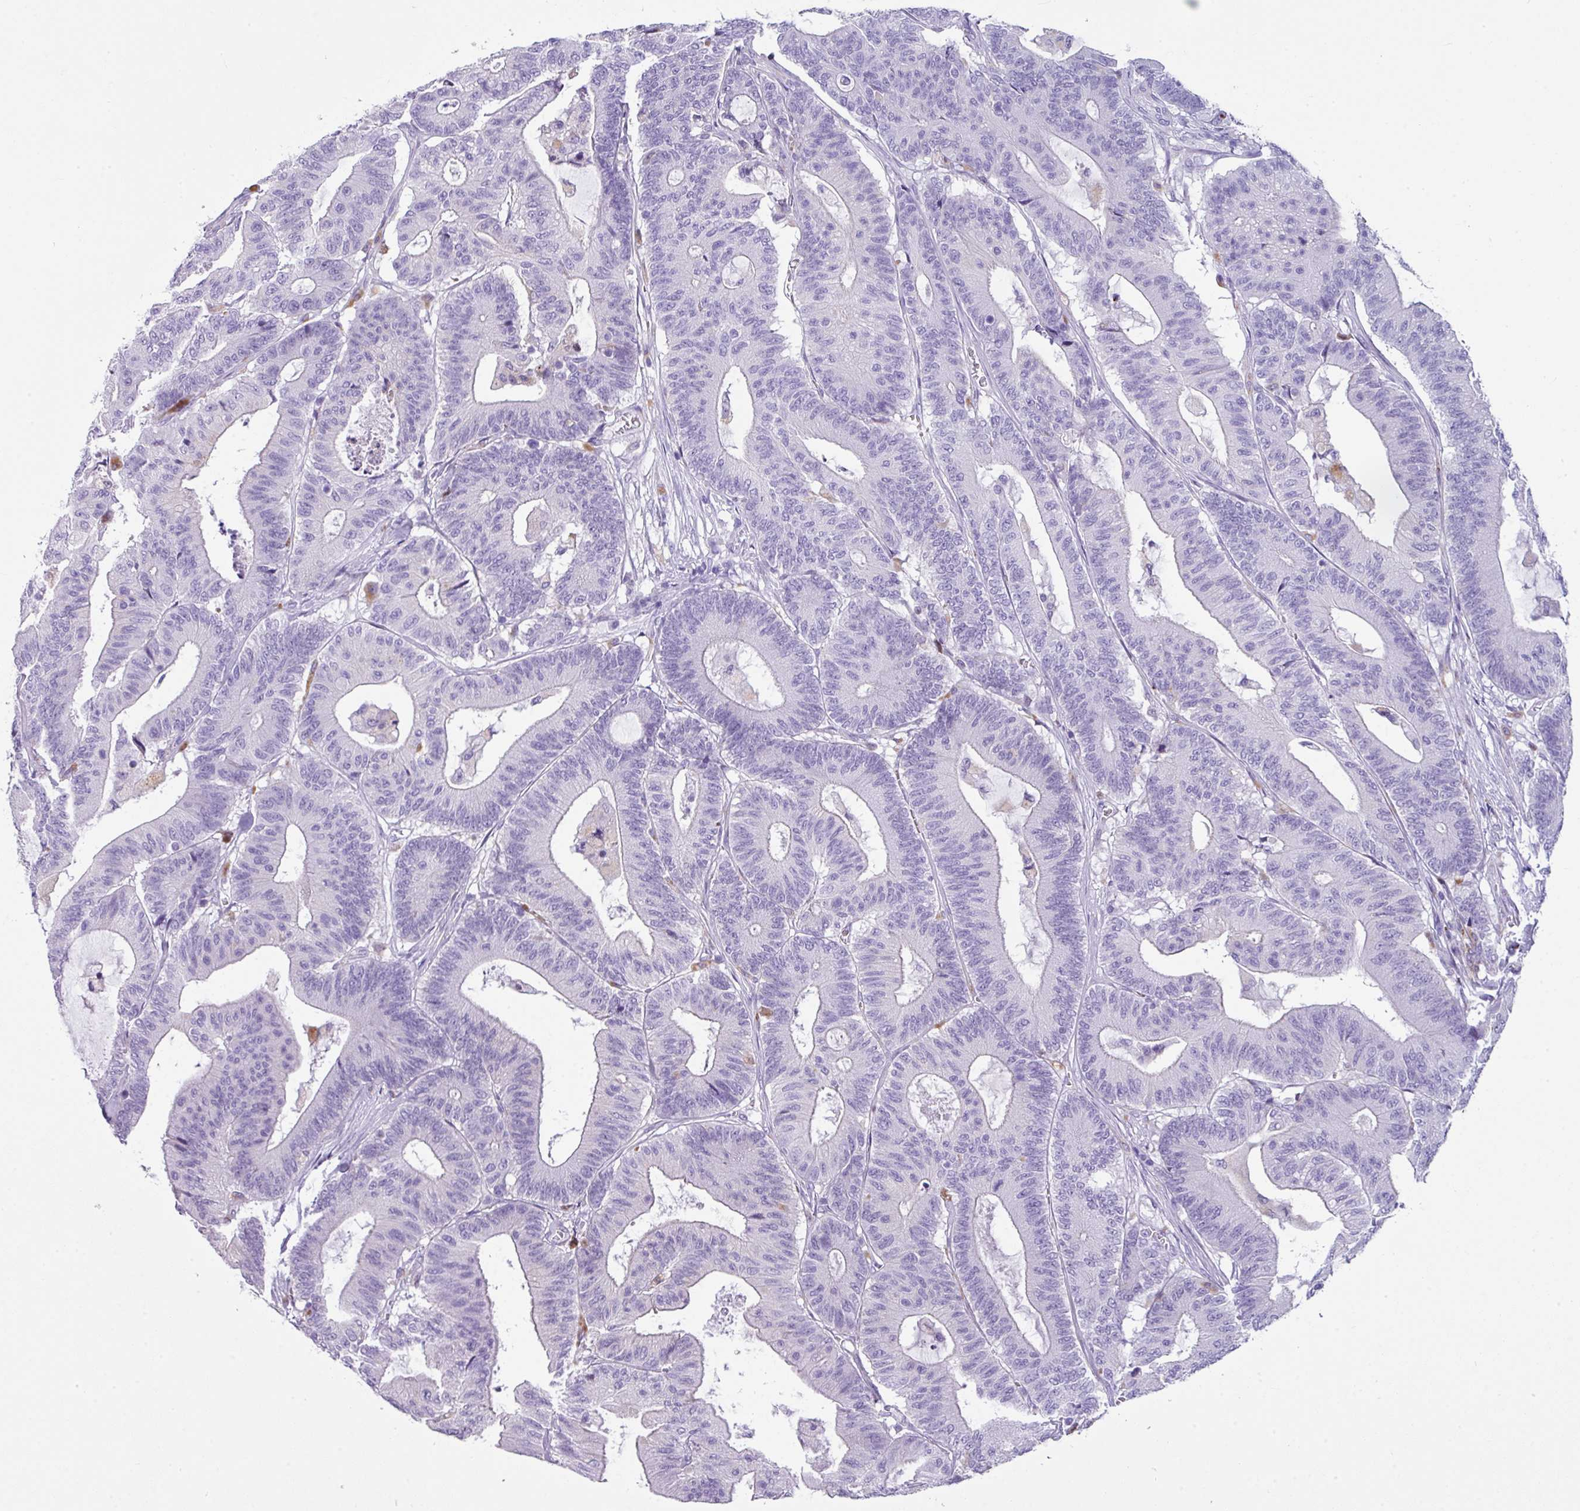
{"staining": {"intensity": "negative", "quantity": "none", "location": "none"}, "tissue": "colorectal cancer", "cell_type": "Tumor cells", "image_type": "cancer", "snomed": [{"axis": "morphology", "description": "Adenocarcinoma, NOS"}, {"axis": "topography", "description": "Colon"}], "caption": "Immunohistochemistry of colorectal cancer demonstrates no positivity in tumor cells.", "gene": "ZNF568", "patient": {"sex": "female", "age": 84}}